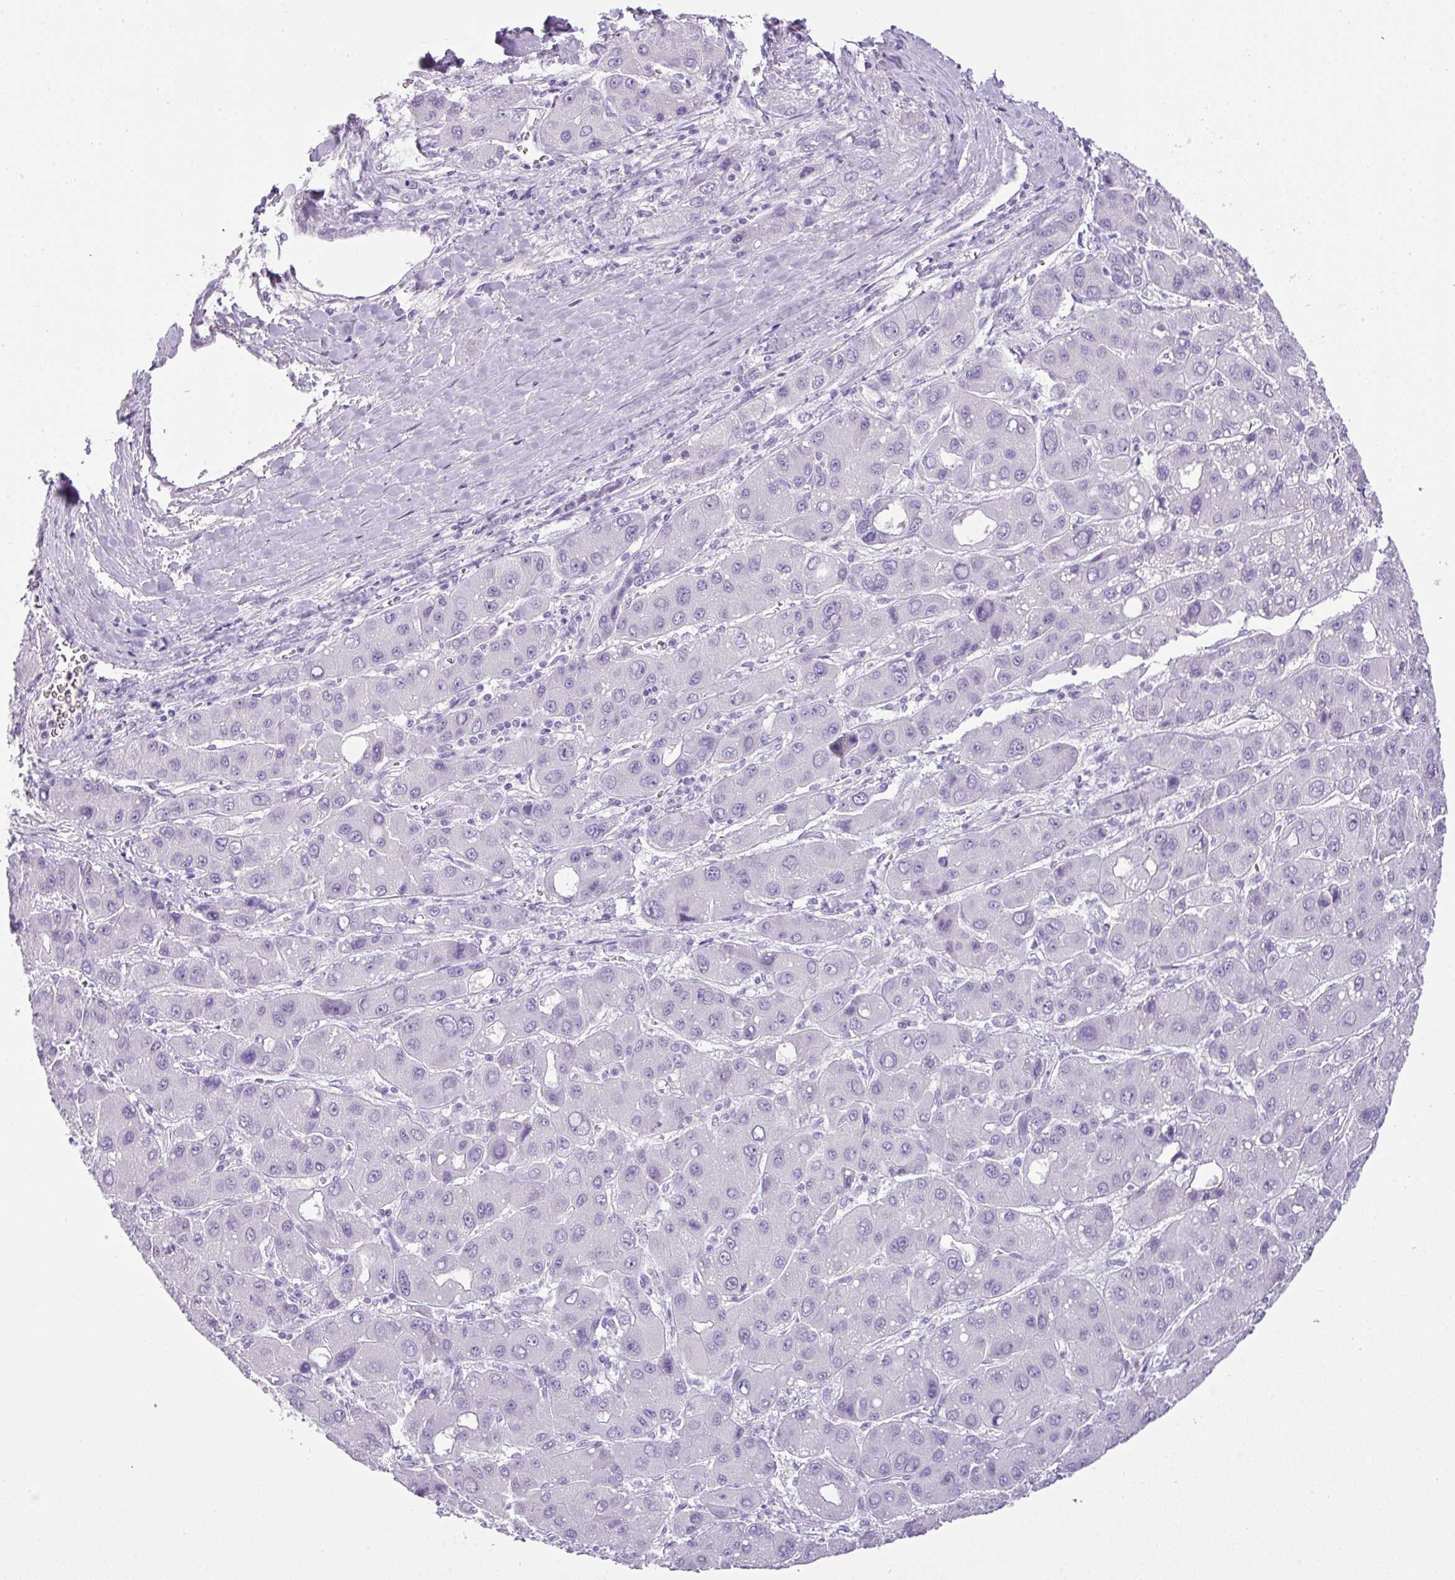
{"staining": {"intensity": "negative", "quantity": "none", "location": "none"}, "tissue": "liver cancer", "cell_type": "Tumor cells", "image_type": "cancer", "snomed": [{"axis": "morphology", "description": "Carcinoma, Hepatocellular, NOS"}, {"axis": "topography", "description": "Liver"}], "caption": "Photomicrograph shows no protein expression in tumor cells of hepatocellular carcinoma (liver) tissue.", "gene": "TNP1", "patient": {"sex": "male", "age": 55}}